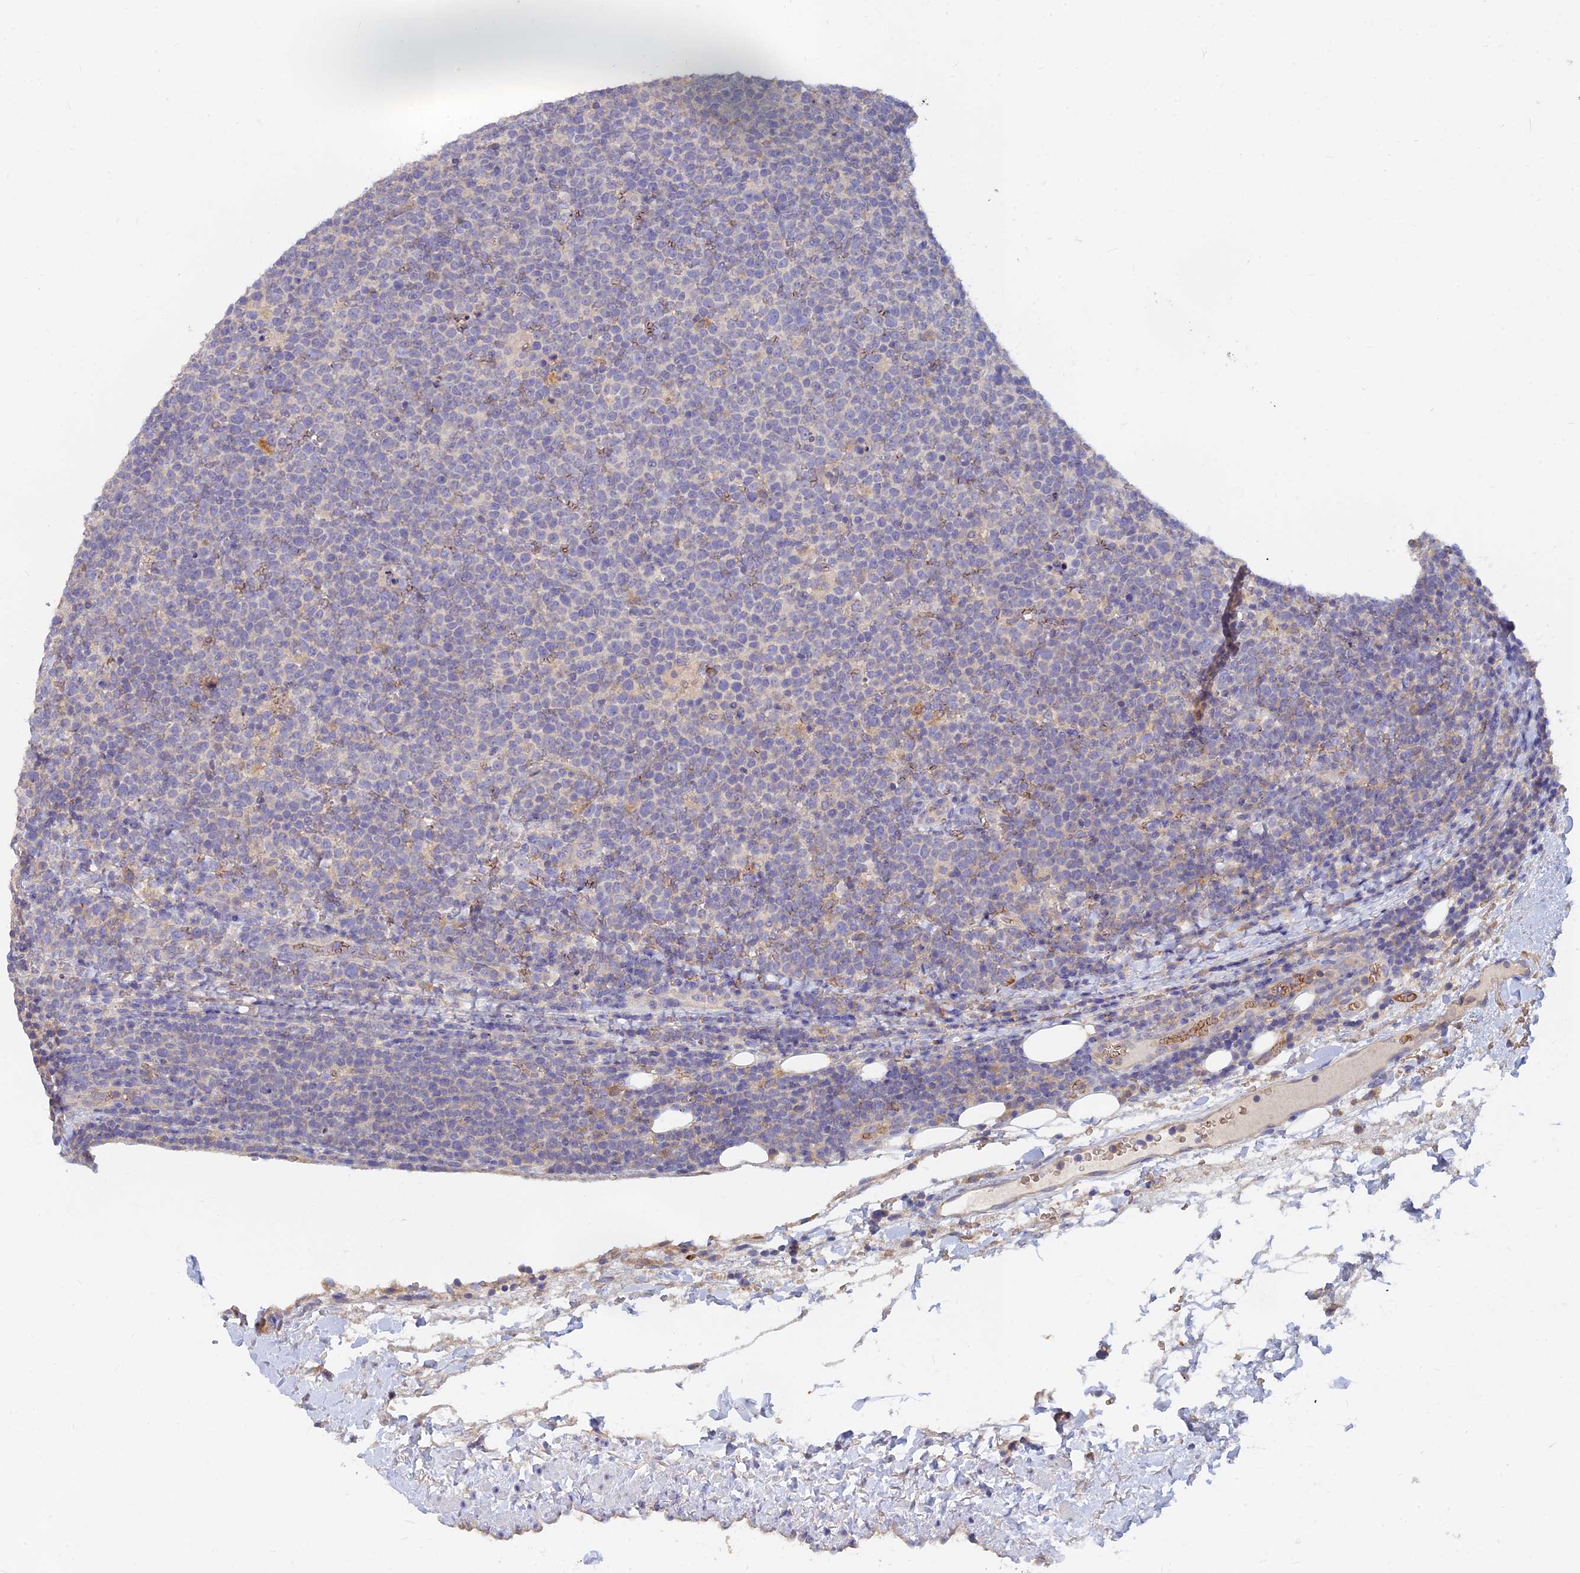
{"staining": {"intensity": "negative", "quantity": "none", "location": "none"}, "tissue": "lymphoma", "cell_type": "Tumor cells", "image_type": "cancer", "snomed": [{"axis": "morphology", "description": "Malignant lymphoma, non-Hodgkin's type, High grade"}, {"axis": "topography", "description": "Lymph node"}], "caption": "The image demonstrates no staining of tumor cells in lymphoma.", "gene": "ARRDC1", "patient": {"sex": "male", "age": 61}}